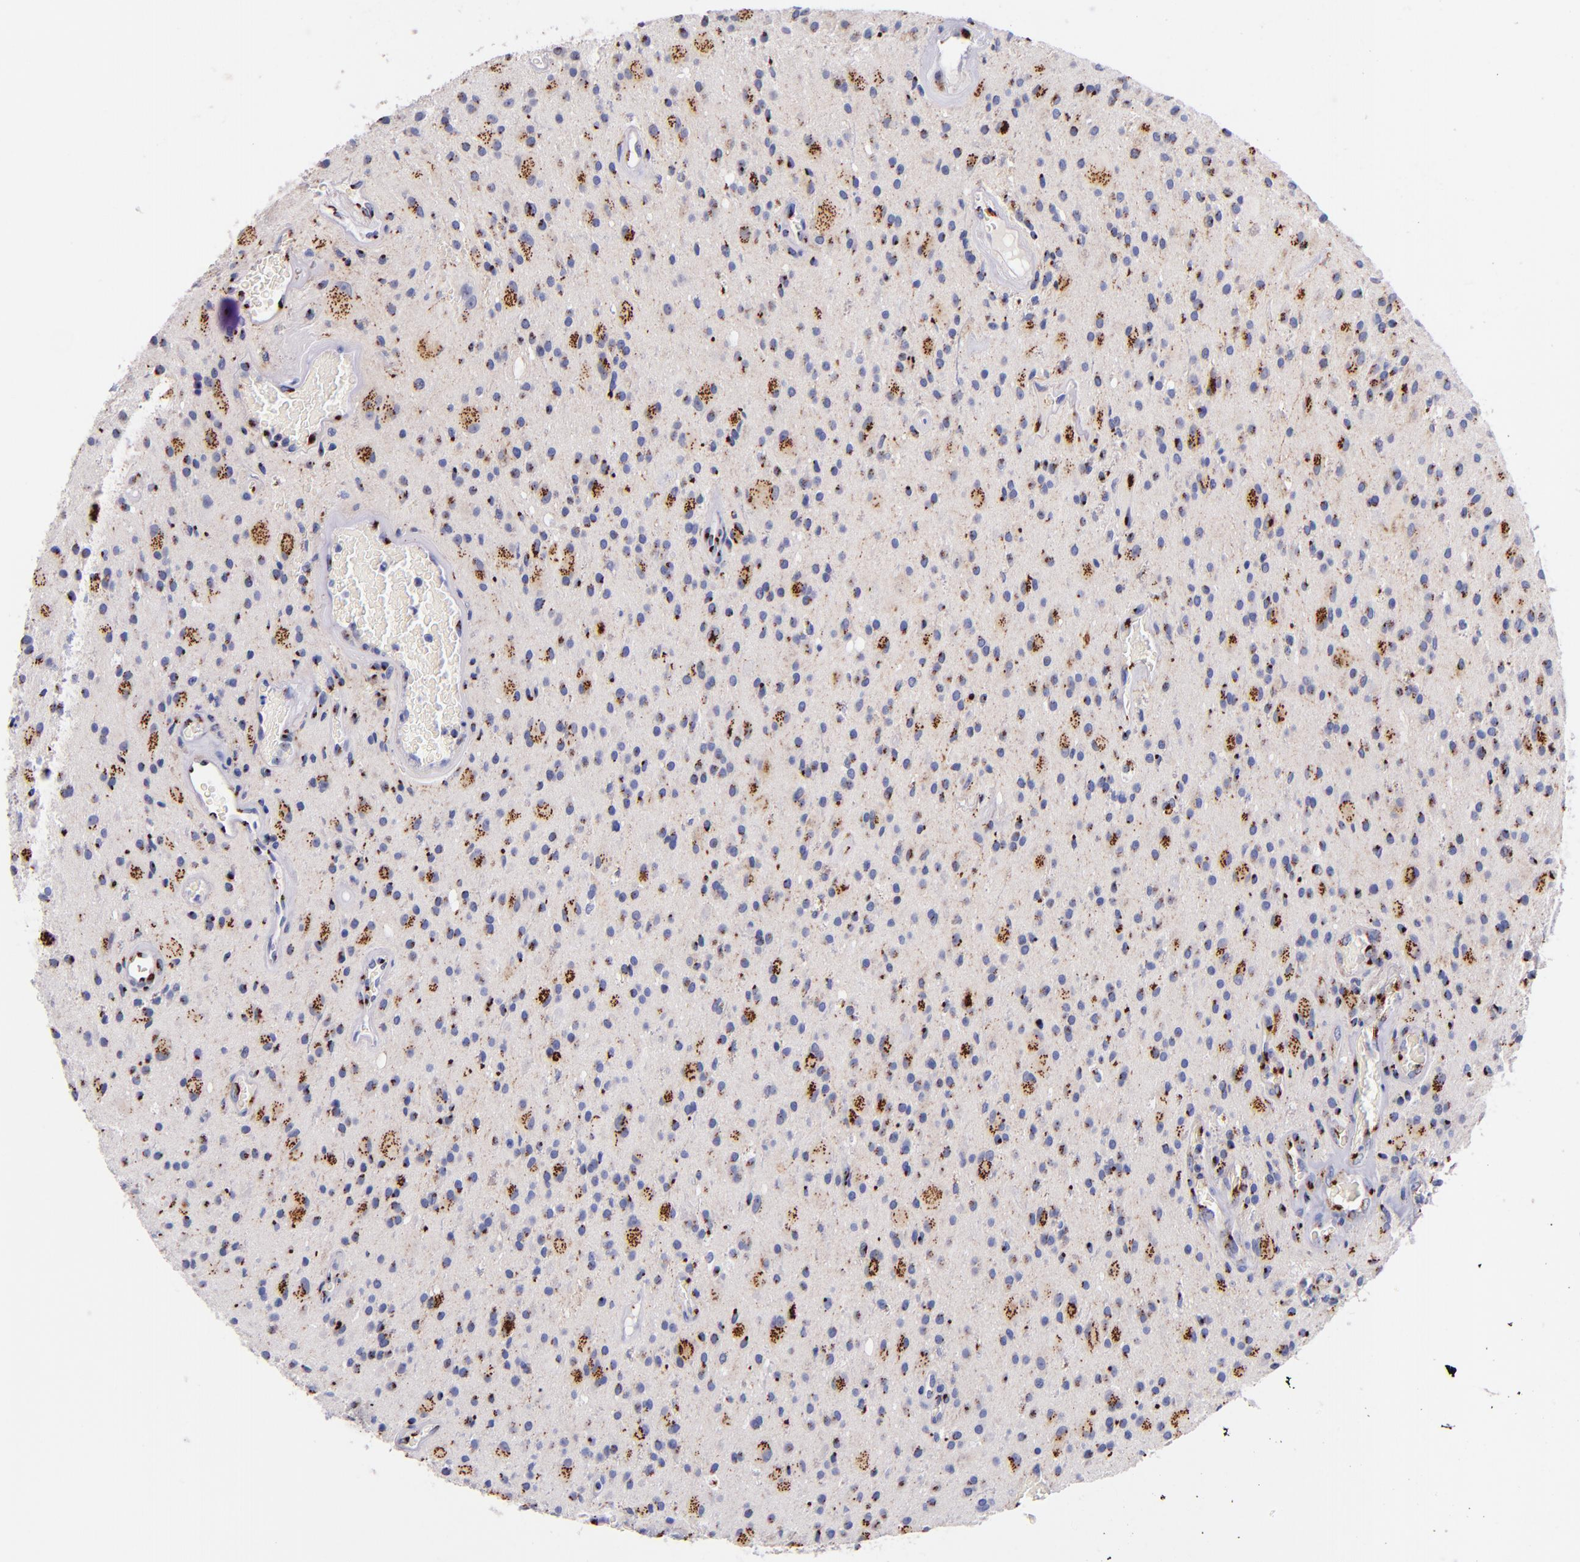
{"staining": {"intensity": "moderate", "quantity": "<25%", "location": "cytoplasmic/membranous"}, "tissue": "glioma", "cell_type": "Tumor cells", "image_type": "cancer", "snomed": [{"axis": "morphology", "description": "Glioma, malignant, Low grade"}, {"axis": "topography", "description": "Brain"}], "caption": "Low-grade glioma (malignant) stained with immunohistochemistry reveals moderate cytoplasmic/membranous positivity in approximately <25% of tumor cells.", "gene": "GOLIM4", "patient": {"sex": "male", "age": 58}}